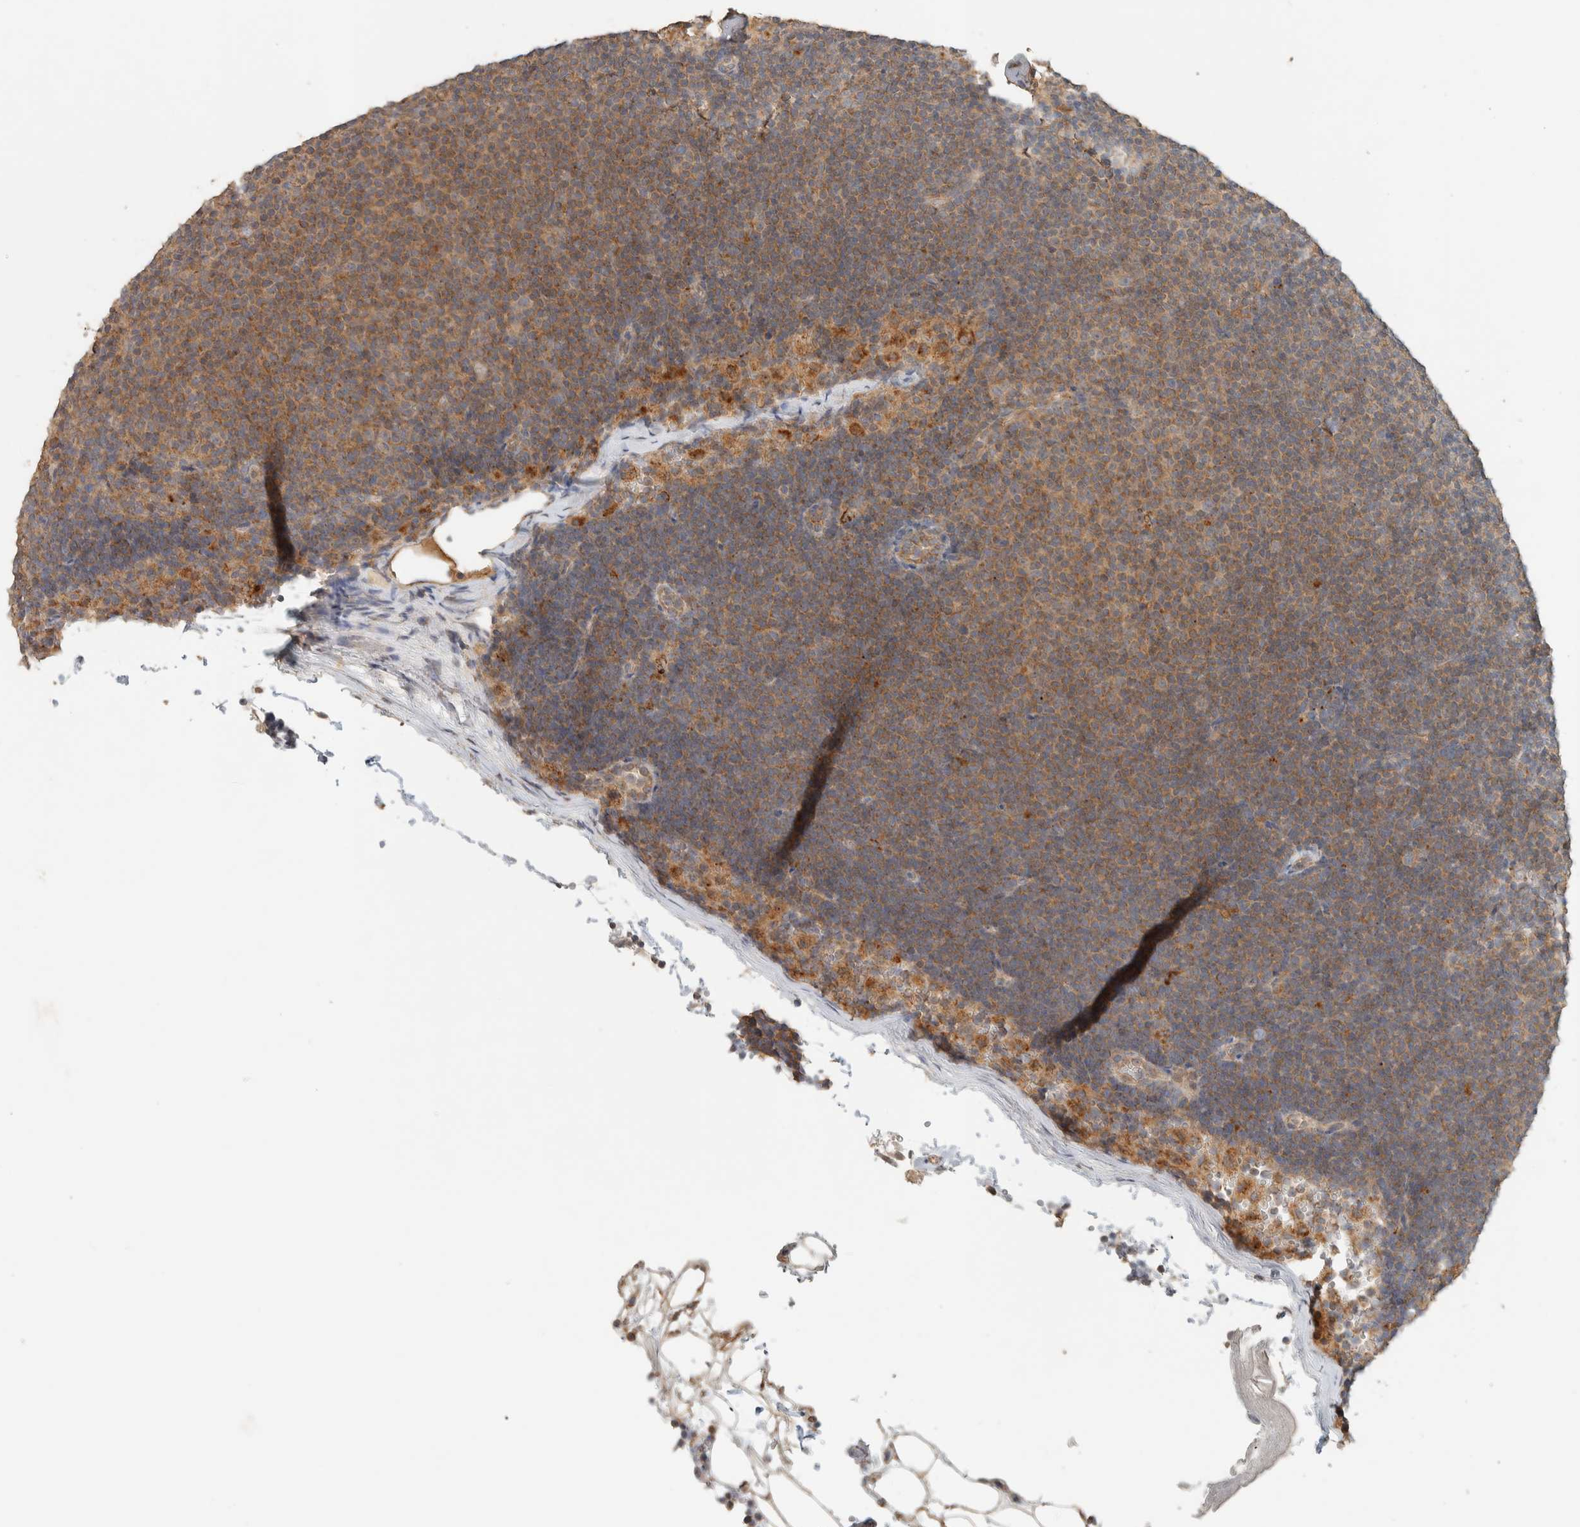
{"staining": {"intensity": "moderate", "quantity": ">75%", "location": "cytoplasmic/membranous"}, "tissue": "lymphoma", "cell_type": "Tumor cells", "image_type": "cancer", "snomed": [{"axis": "morphology", "description": "Malignant lymphoma, non-Hodgkin's type, Low grade"}, {"axis": "topography", "description": "Lymph node"}], "caption": "Brown immunohistochemical staining in malignant lymphoma, non-Hodgkin's type (low-grade) displays moderate cytoplasmic/membranous expression in approximately >75% of tumor cells. Immunohistochemistry stains the protein in brown and the nuclei are stained blue.", "gene": "PDE7B", "patient": {"sex": "female", "age": 53}}